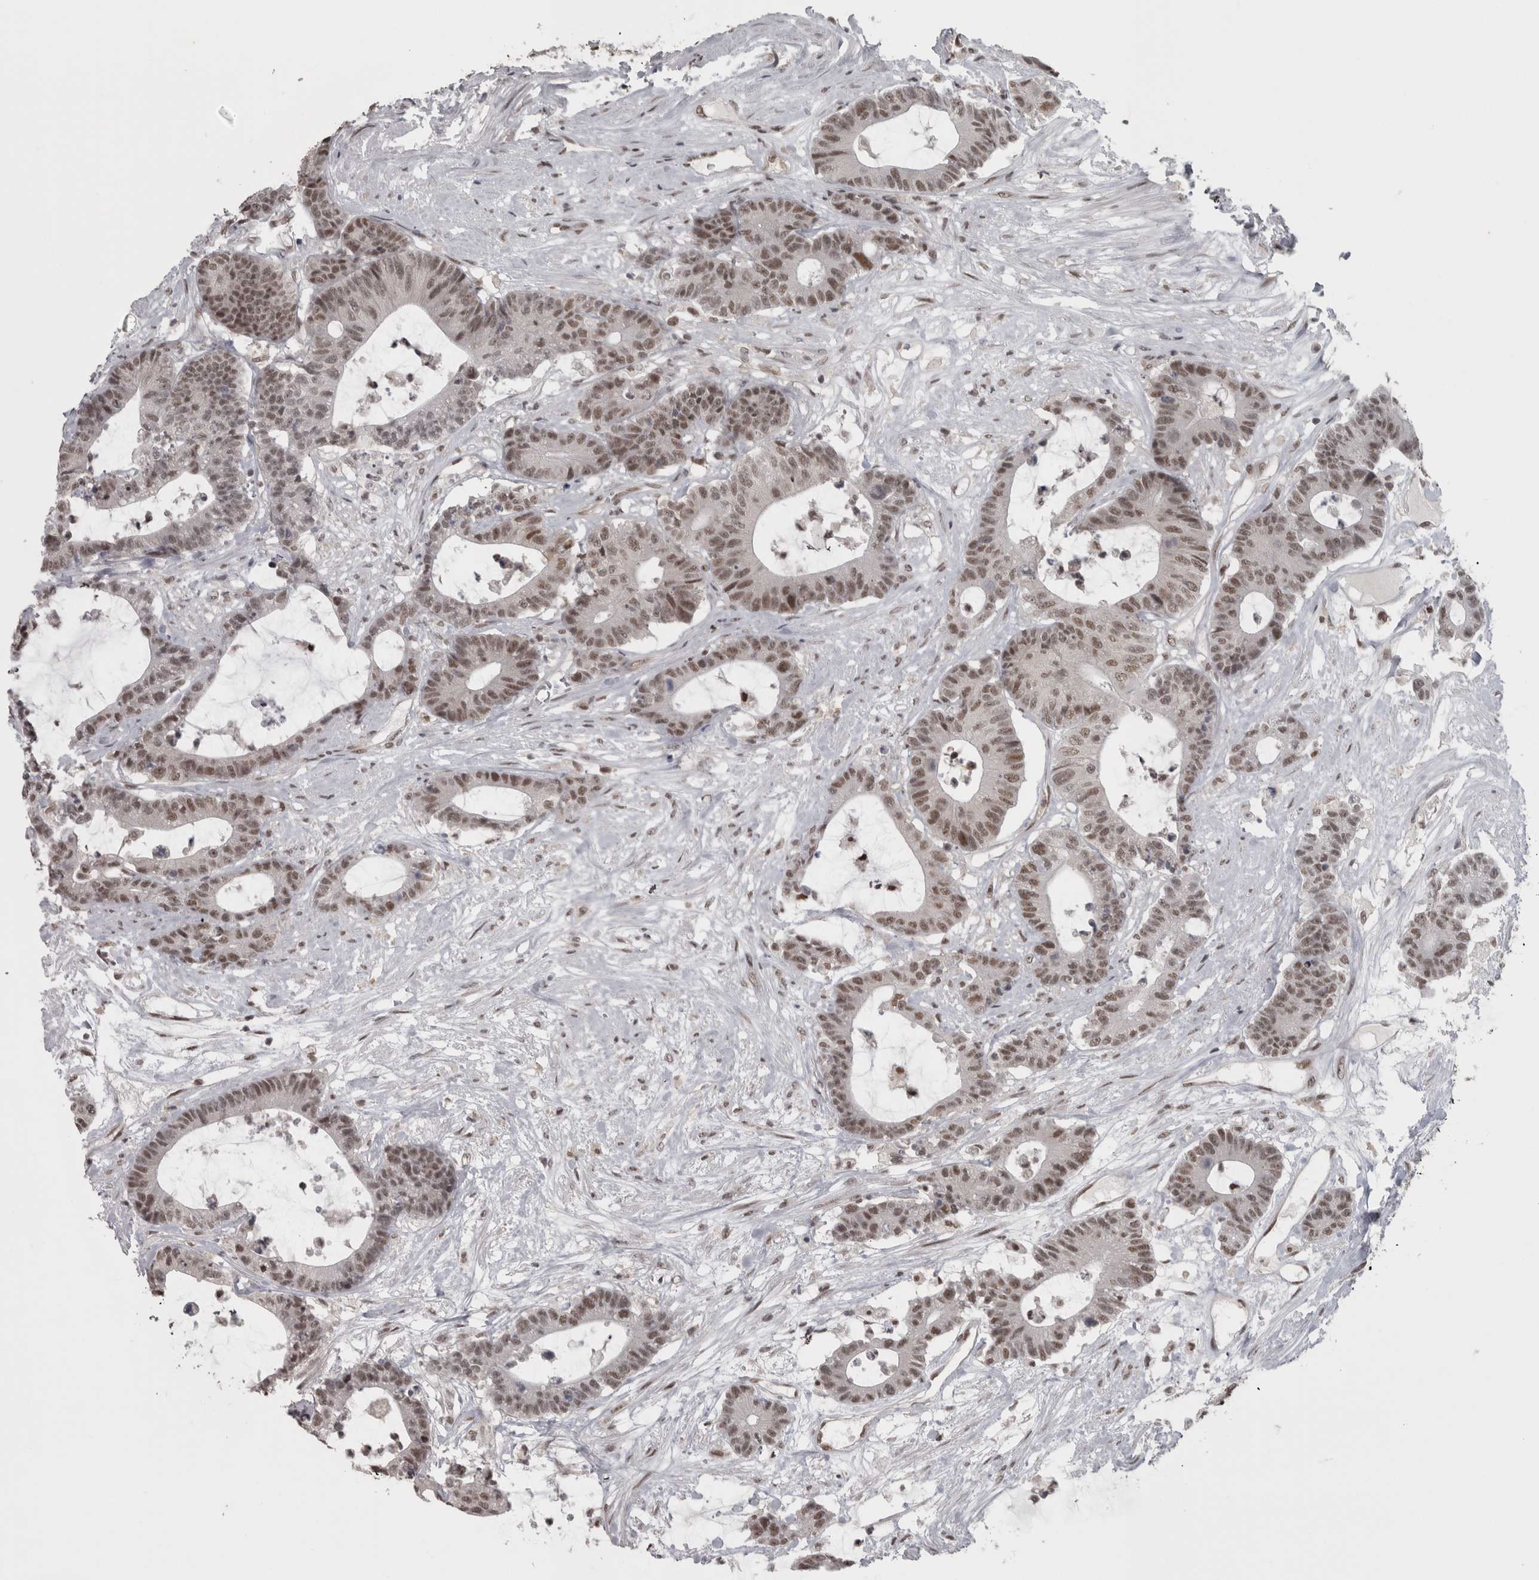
{"staining": {"intensity": "moderate", "quantity": ">75%", "location": "nuclear"}, "tissue": "colorectal cancer", "cell_type": "Tumor cells", "image_type": "cancer", "snomed": [{"axis": "morphology", "description": "Adenocarcinoma, NOS"}, {"axis": "topography", "description": "Colon"}], "caption": "Colorectal cancer (adenocarcinoma) stained with a protein marker reveals moderate staining in tumor cells.", "gene": "MICU3", "patient": {"sex": "female", "age": 84}}